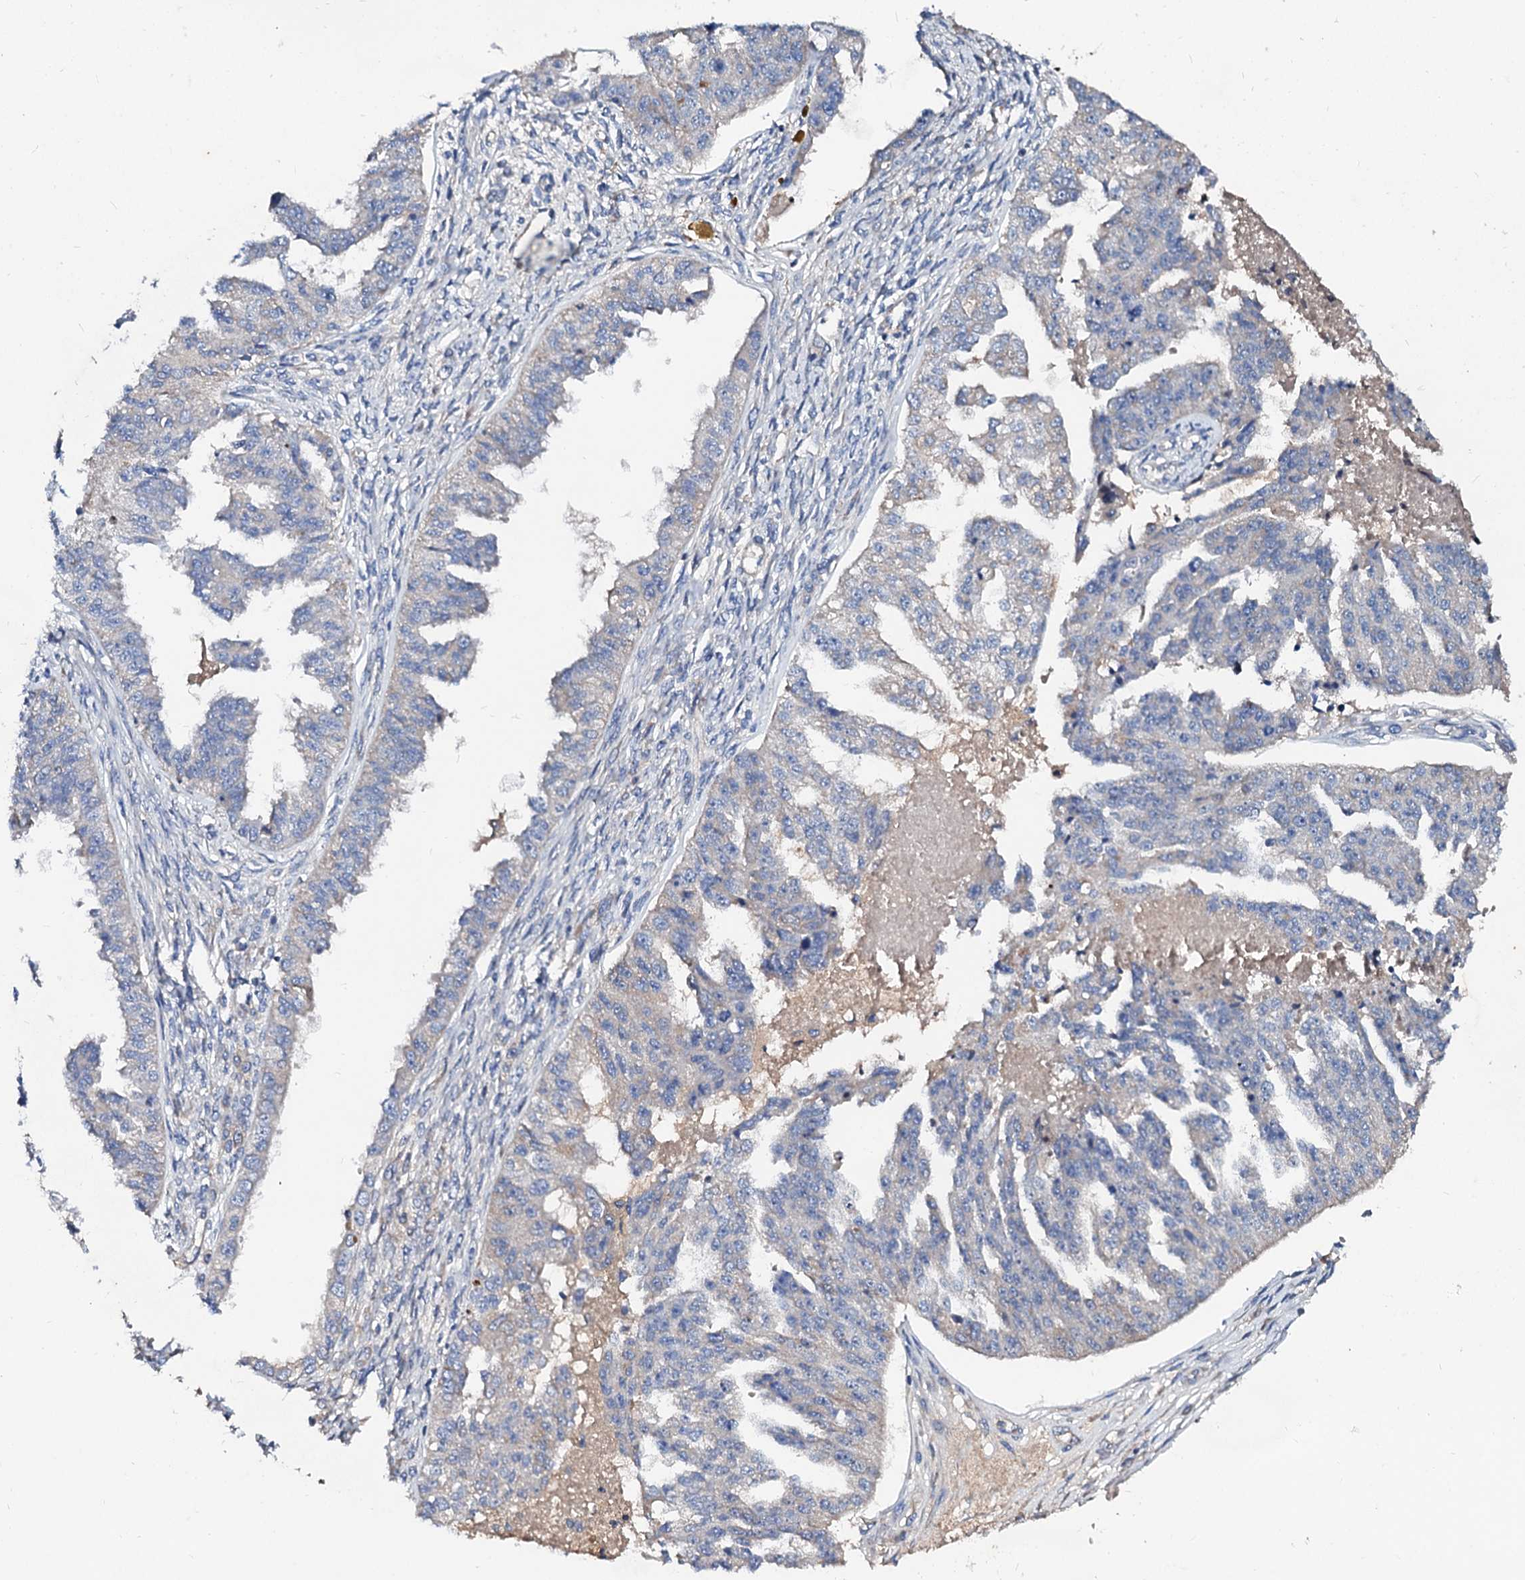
{"staining": {"intensity": "negative", "quantity": "none", "location": "none"}, "tissue": "ovarian cancer", "cell_type": "Tumor cells", "image_type": "cancer", "snomed": [{"axis": "morphology", "description": "Cystadenocarcinoma, serous, NOS"}, {"axis": "topography", "description": "Ovary"}], "caption": "A high-resolution image shows immunohistochemistry (IHC) staining of ovarian cancer (serous cystadenocarcinoma), which reveals no significant staining in tumor cells.", "gene": "FIBIN", "patient": {"sex": "female", "age": 58}}